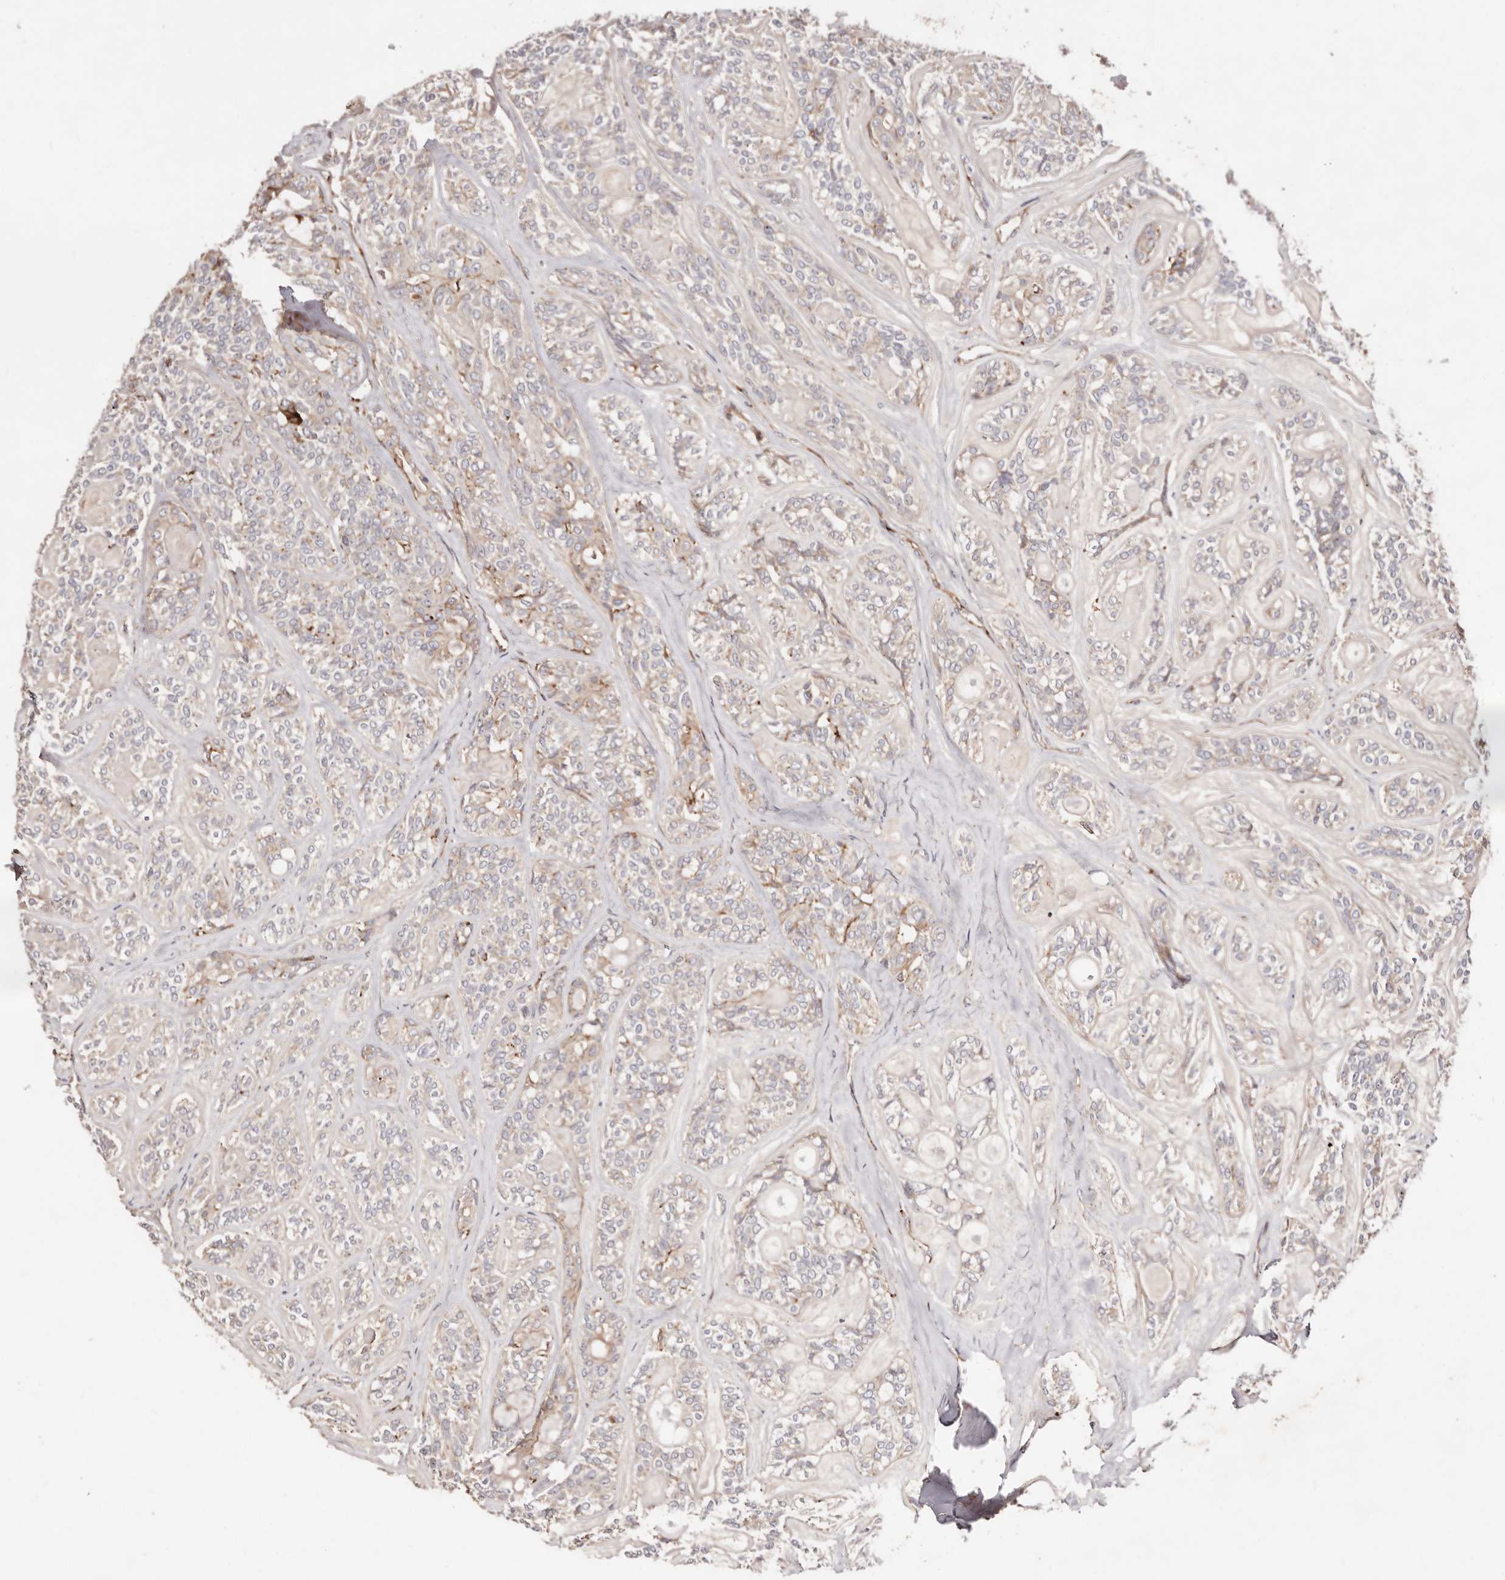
{"staining": {"intensity": "moderate", "quantity": "<25%", "location": "cytoplasmic/membranous"}, "tissue": "head and neck cancer", "cell_type": "Tumor cells", "image_type": "cancer", "snomed": [{"axis": "morphology", "description": "Adenocarcinoma, NOS"}, {"axis": "topography", "description": "Head-Neck"}], "caption": "Approximately <25% of tumor cells in human head and neck cancer show moderate cytoplasmic/membranous protein positivity as visualized by brown immunohistochemical staining.", "gene": "PTPN22", "patient": {"sex": "male", "age": 66}}